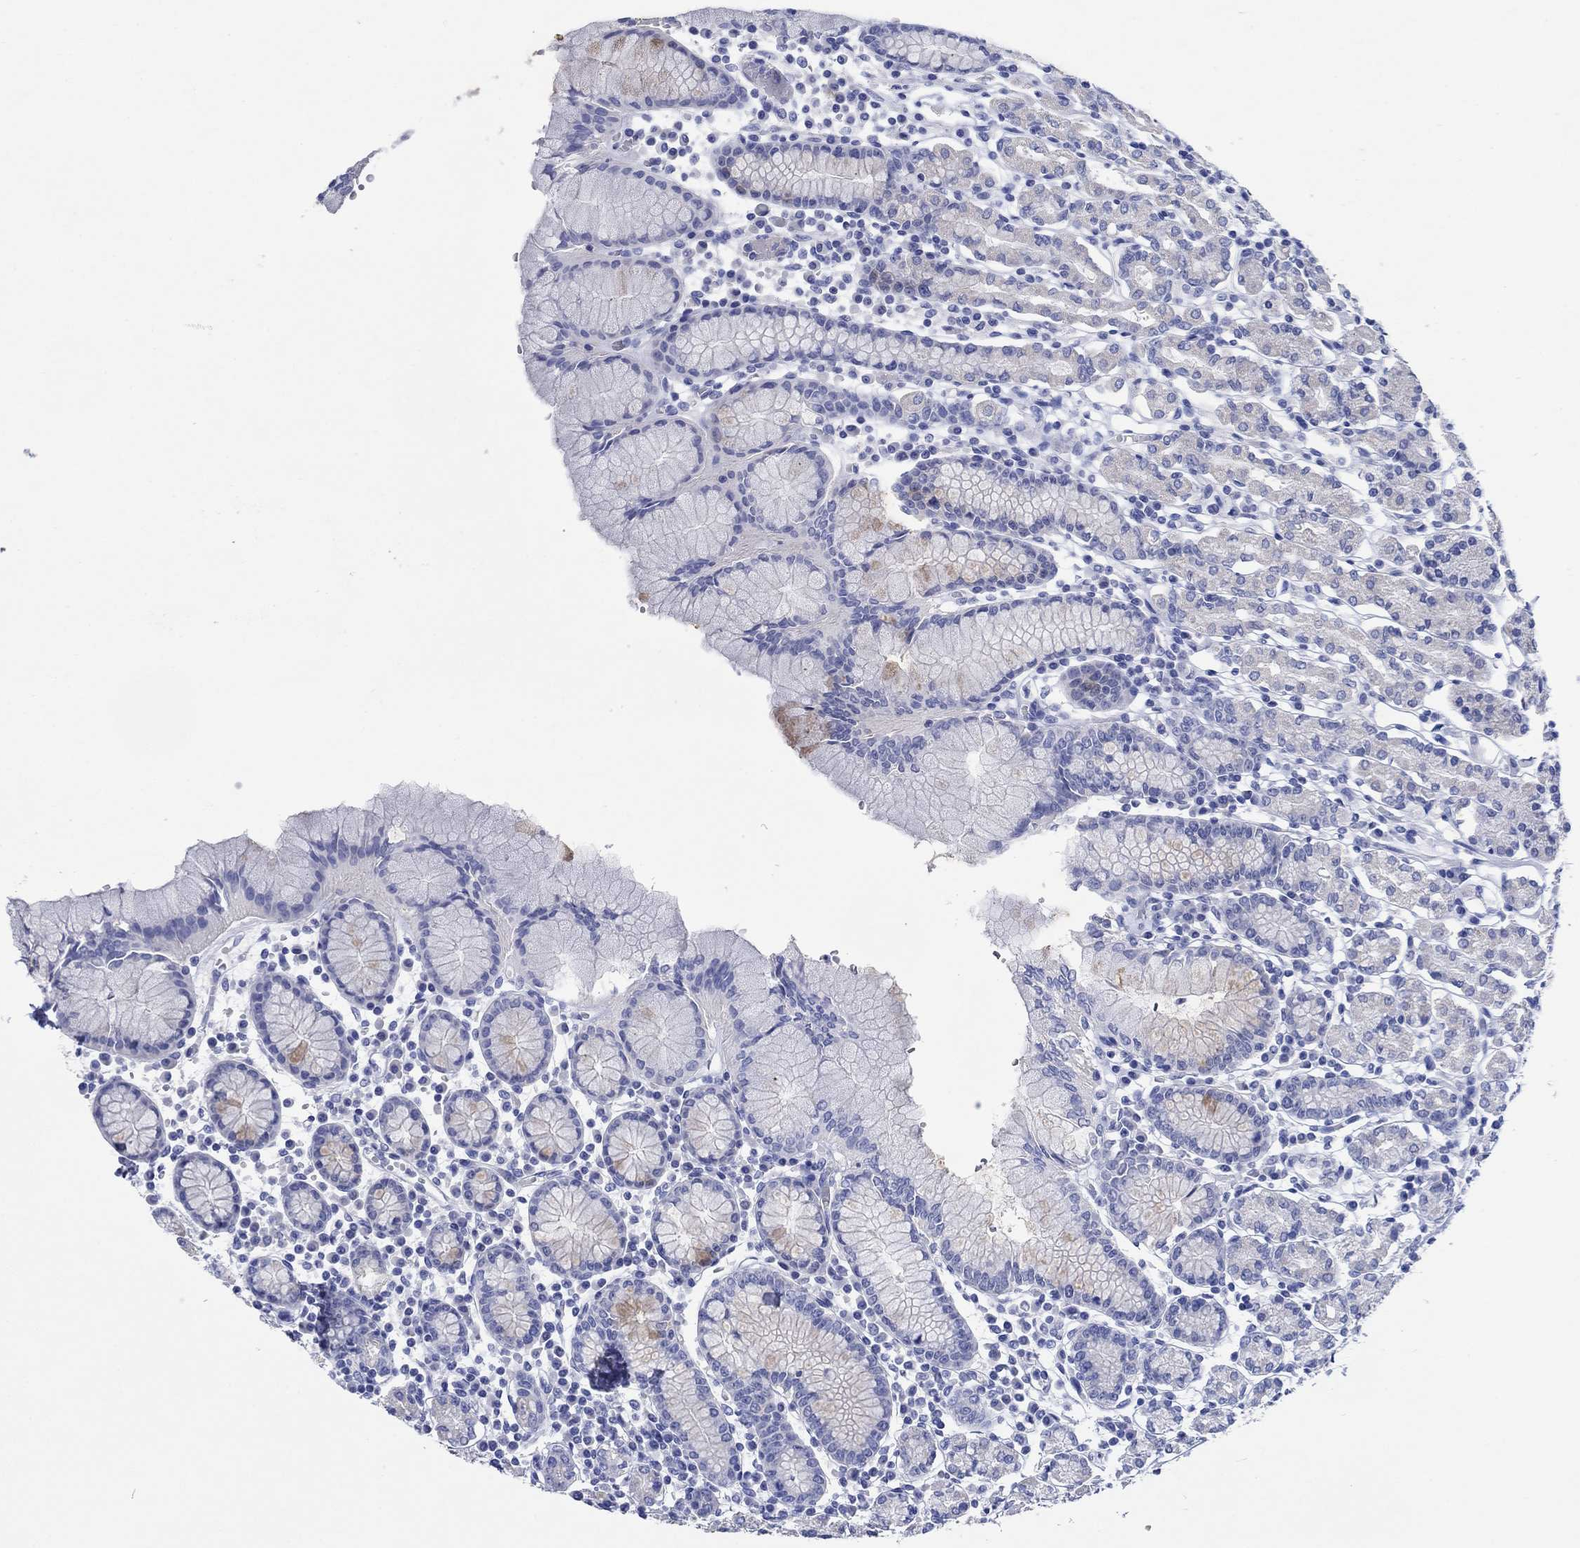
{"staining": {"intensity": "weak", "quantity": "<25%", "location": "cytoplasmic/membranous"}, "tissue": "stomach", "cell_type": "Glandular cells", "image_type": "normal", "snomed": [{"axis": "morphology", "description": "Normal tissue, NOS"}, {"axis": "topography", "description": "Stomach, upper"}, {"axis": "topography", "description": "Stomach"}], "caption": "Immunohistochemical staining of unremarkable stomach reveals no significant staining in glandular cells. (Brightfield microscopy of DAB (3,3'-diaminobenzidine) IHC at high magnification).", "gene": "HCRT", "patient": {"sex": "male", "age": 62}}